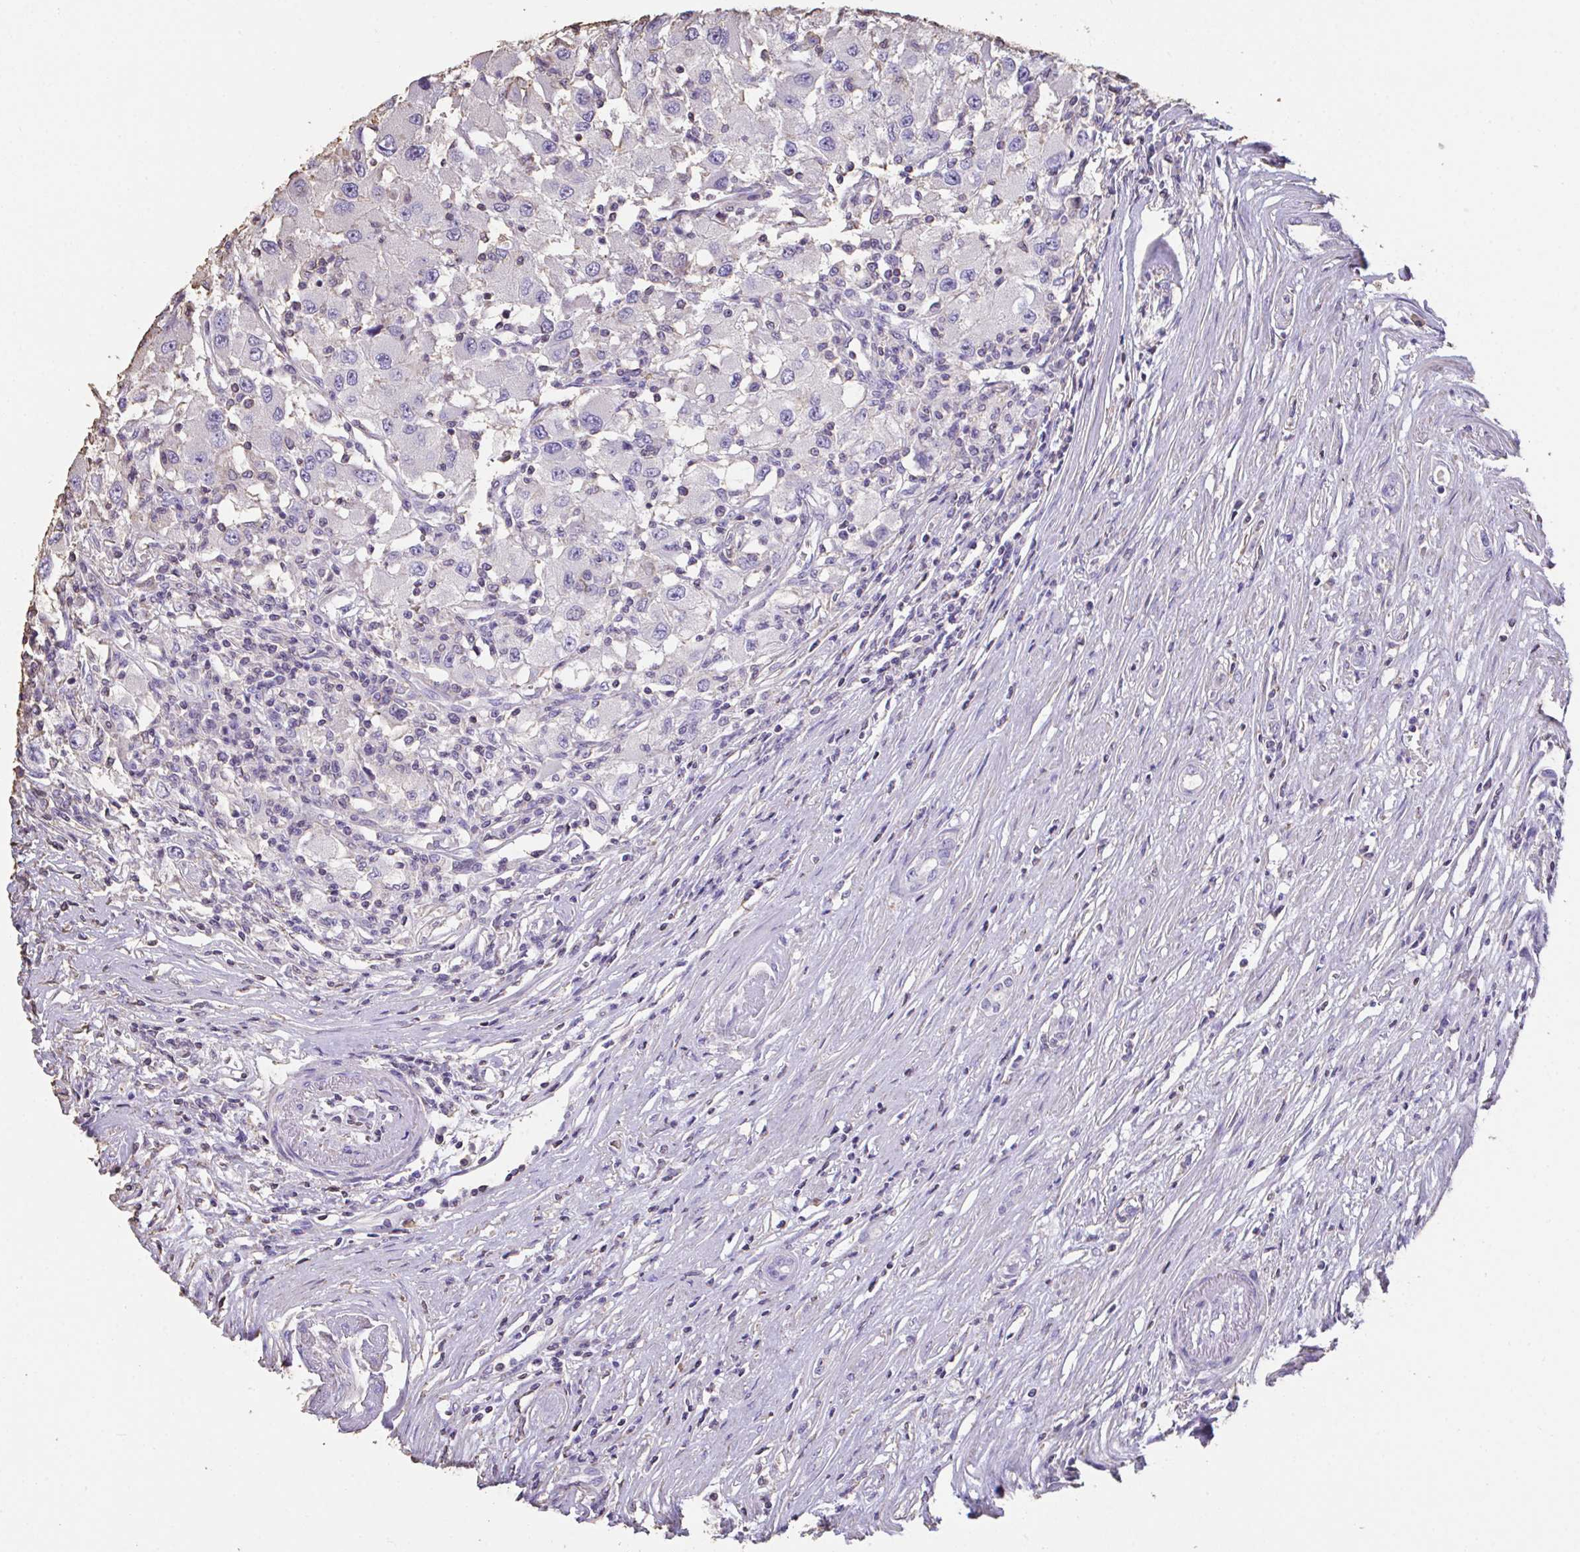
{"staining": {"intensity": "negative", "quantity": "none", "location": "none"}, "tissue": "renal cancer", "cell_type": "Tumor cells", "image_type": "cancer", "snomed": [{"axis": "morphology", "description": "Adenocarcinoma, NOS"}, {"axis": "topography", "description": "Kidney"}], "caption": "An immunohistochemistry (IHC) micrograph of adenocarcinoma (renal) is shown. There is no staining in tumor cells of adenocarcinoma (renal). The staining was performed using DAB to visualize the protein expression in brown, while the nuclei were stained in blue with hematoxylin (Magnification: 20x).", "gene": "IL23R", "patient": {"sex": "female", "age": 67}}